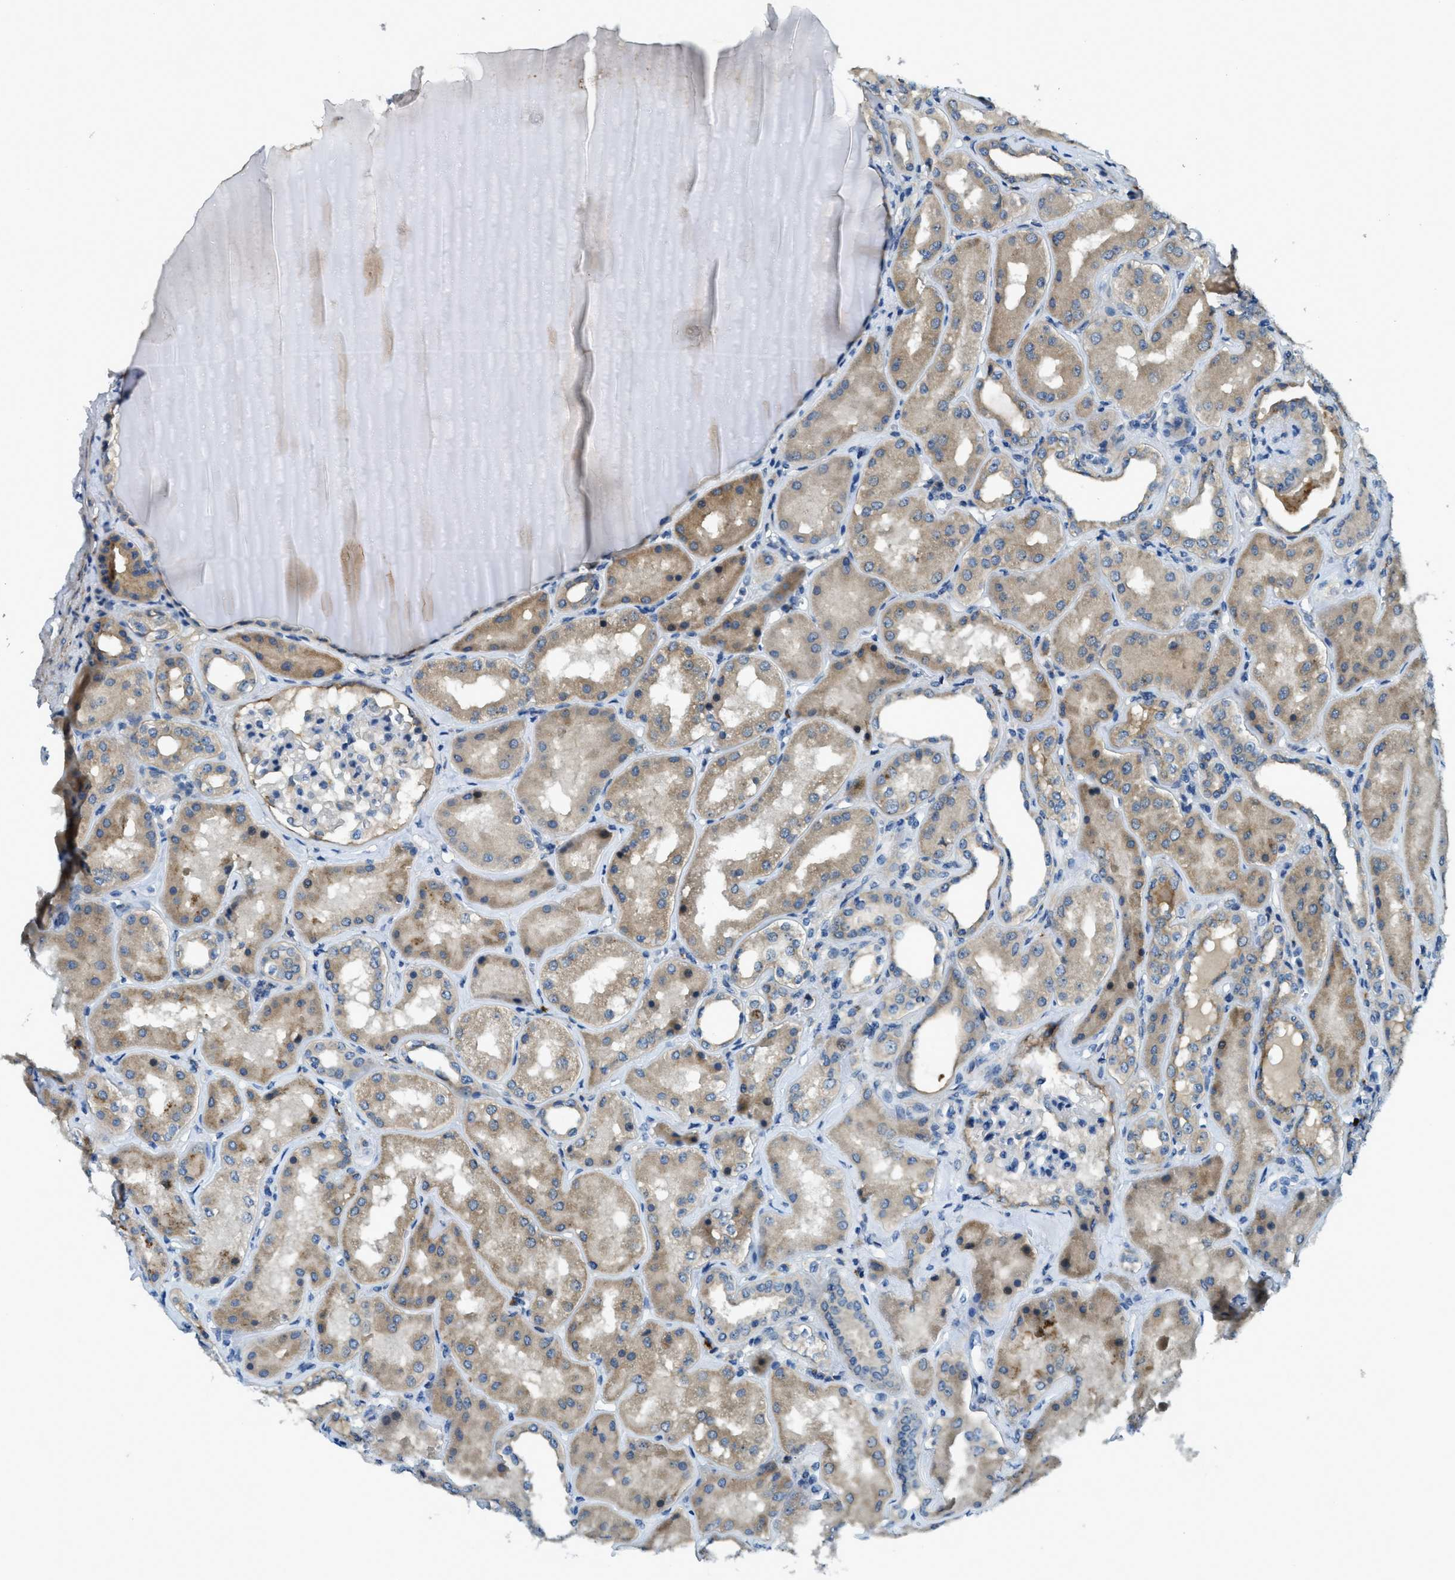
{"staining": {"intensity": "weak", "quantity": "<25%", "location": "cytoplasmic/membranous"}, "tissue": "kidney", "cell_type": "Cells in glomeruli", "image_type": "normal", "snomed": [{"axis": "morphology", "description": "Normal tissue, NOS"}, {"axis": "topography", "description": "Kidney"}], "caption": "Immunohistochemical staining of normal kidney demonstrates no significant expression in cells in glomeruli. (Brightfield microscopy of DAB immunohistochemistry at high magnification).", "gene": "SNX14", "patient": {"sex": "female", "age": 56}}